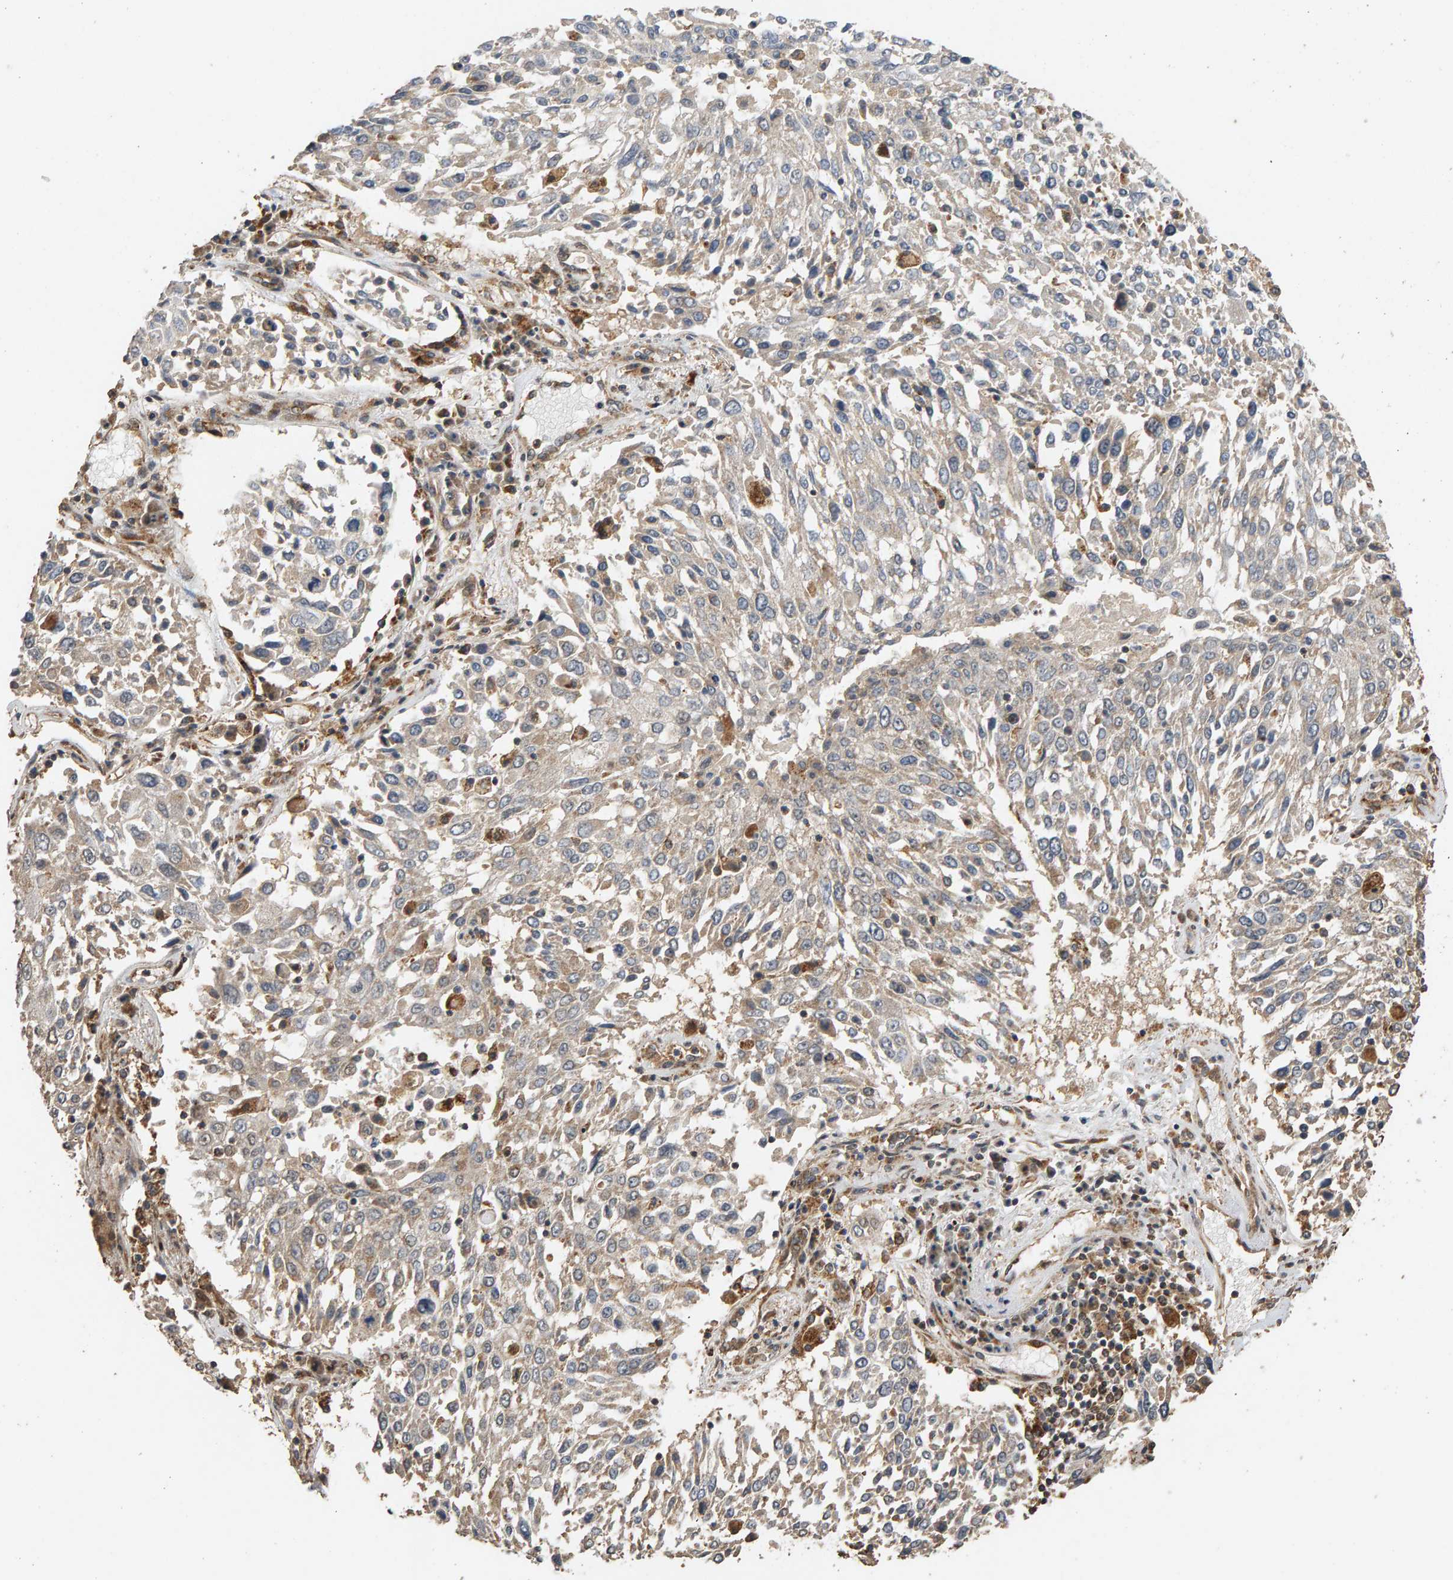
{"staining": {"intensity": "negative", "quantity": "none", "location": "none"}, "tissue": "lung cancer", "cell_type": "Tumor cells", "image_type": "cancer", "snomed": [{"axis": "morphology", "description": "Squamous cell carcinoma, NOS"}, {"axis": "topography", "description": "Lung"}], "caption": "Immunohistochemical staining of human lung cancer (squamous cell carcinoma) demonstrates no significant expression in tumor cells.", "gene": "GSTK1", "patient": {"sex": "male", "age": 65}}